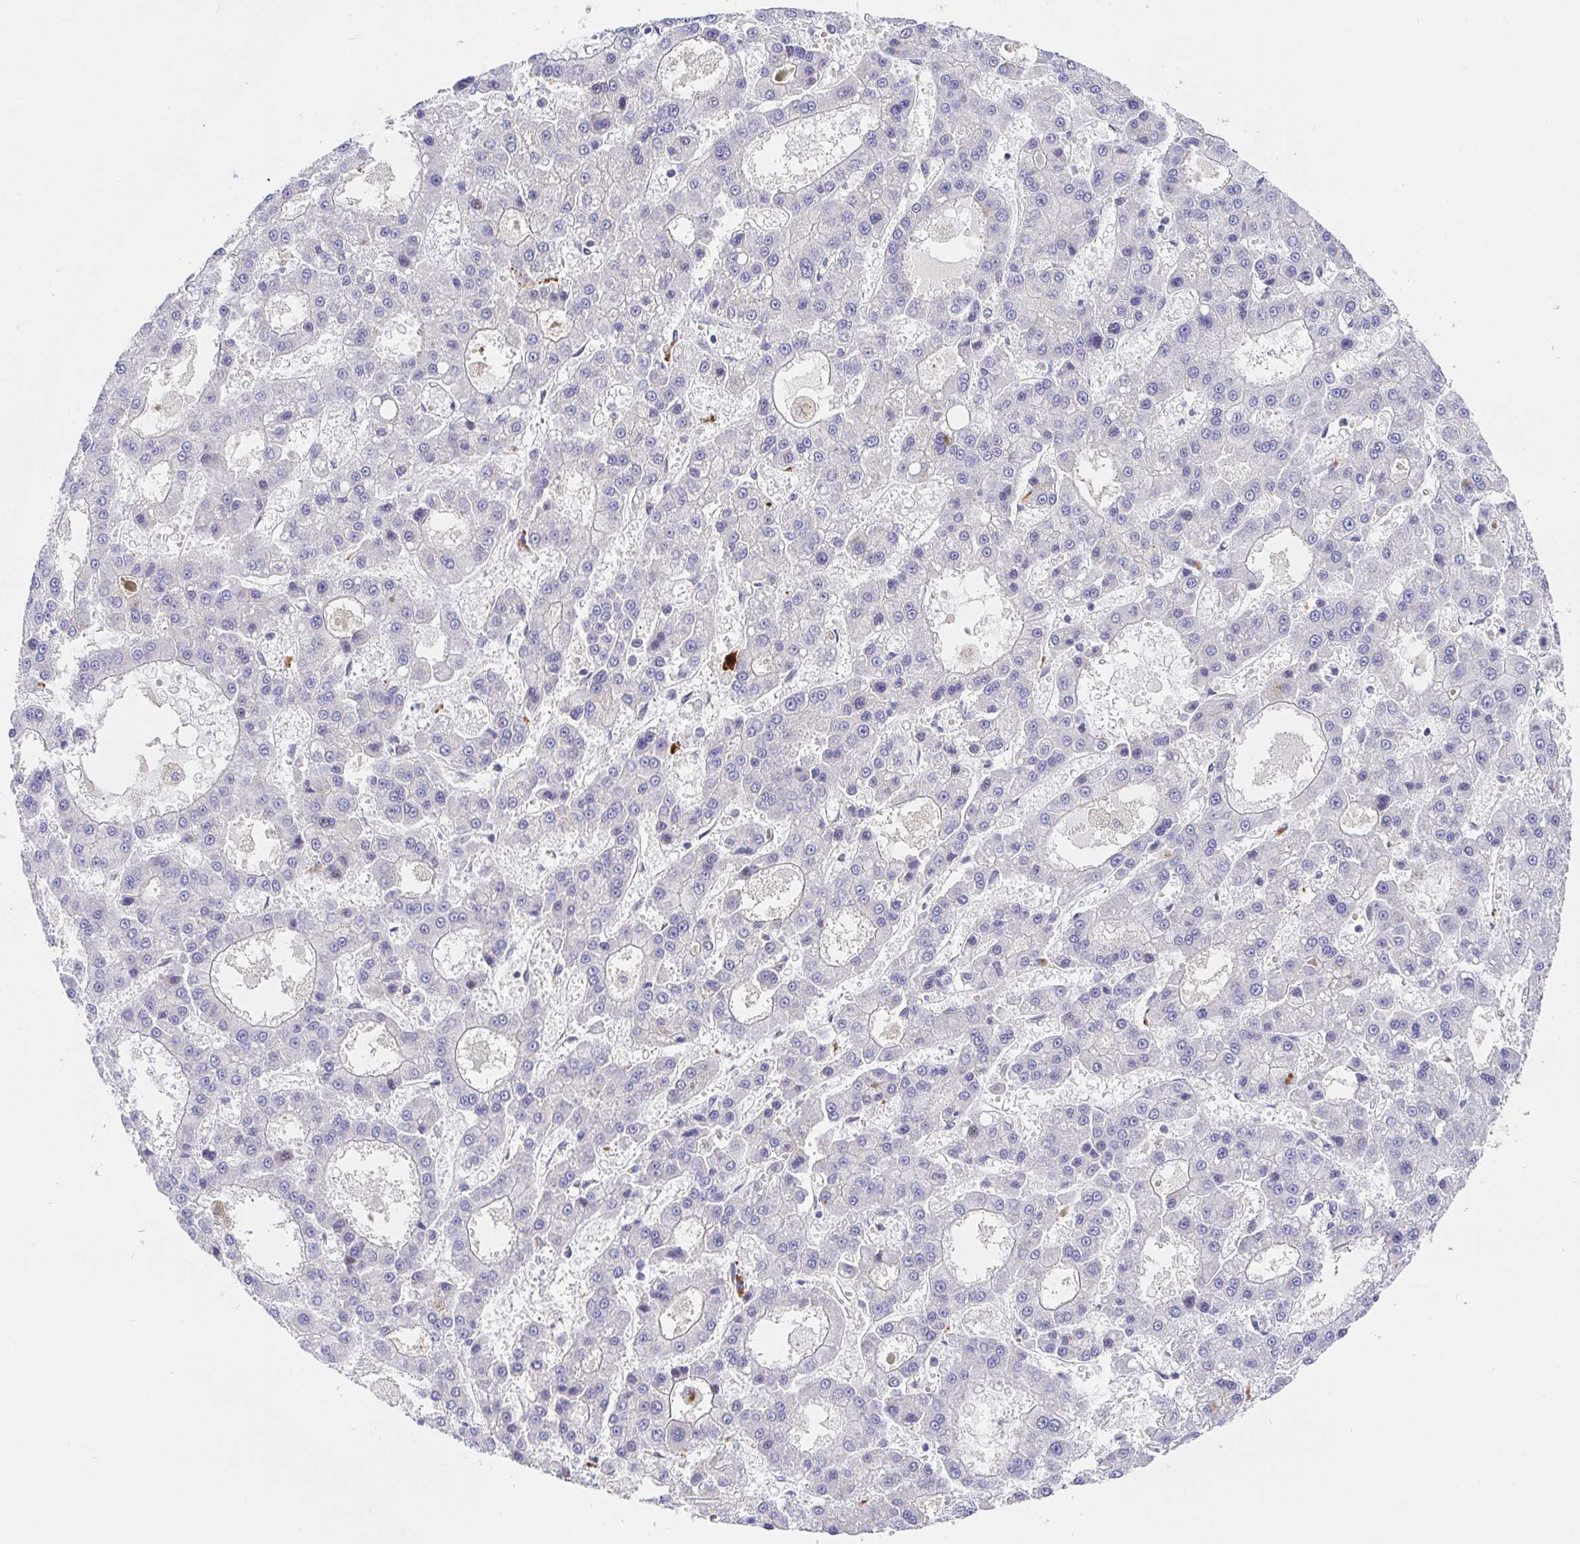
{"staining": {"intensity": "negative", "quantity": "none", "location": "none"}, "tissue": "liver cancer", "cell_type": "Tumor cells", "image_type": "cancer", "snomed": [{"axis": "morphology", "description": "Carcinoma, Hepatocellular, NOS"}, {"axis": "topography", "description": "Liver"}], "caption": "The immunohistochemistry image has no significant expression in tumor cells of liver hepatocellular carcinoma tissue.", "gene": "TIMELESS", "patient": {"sex": "male", "age": 70}}